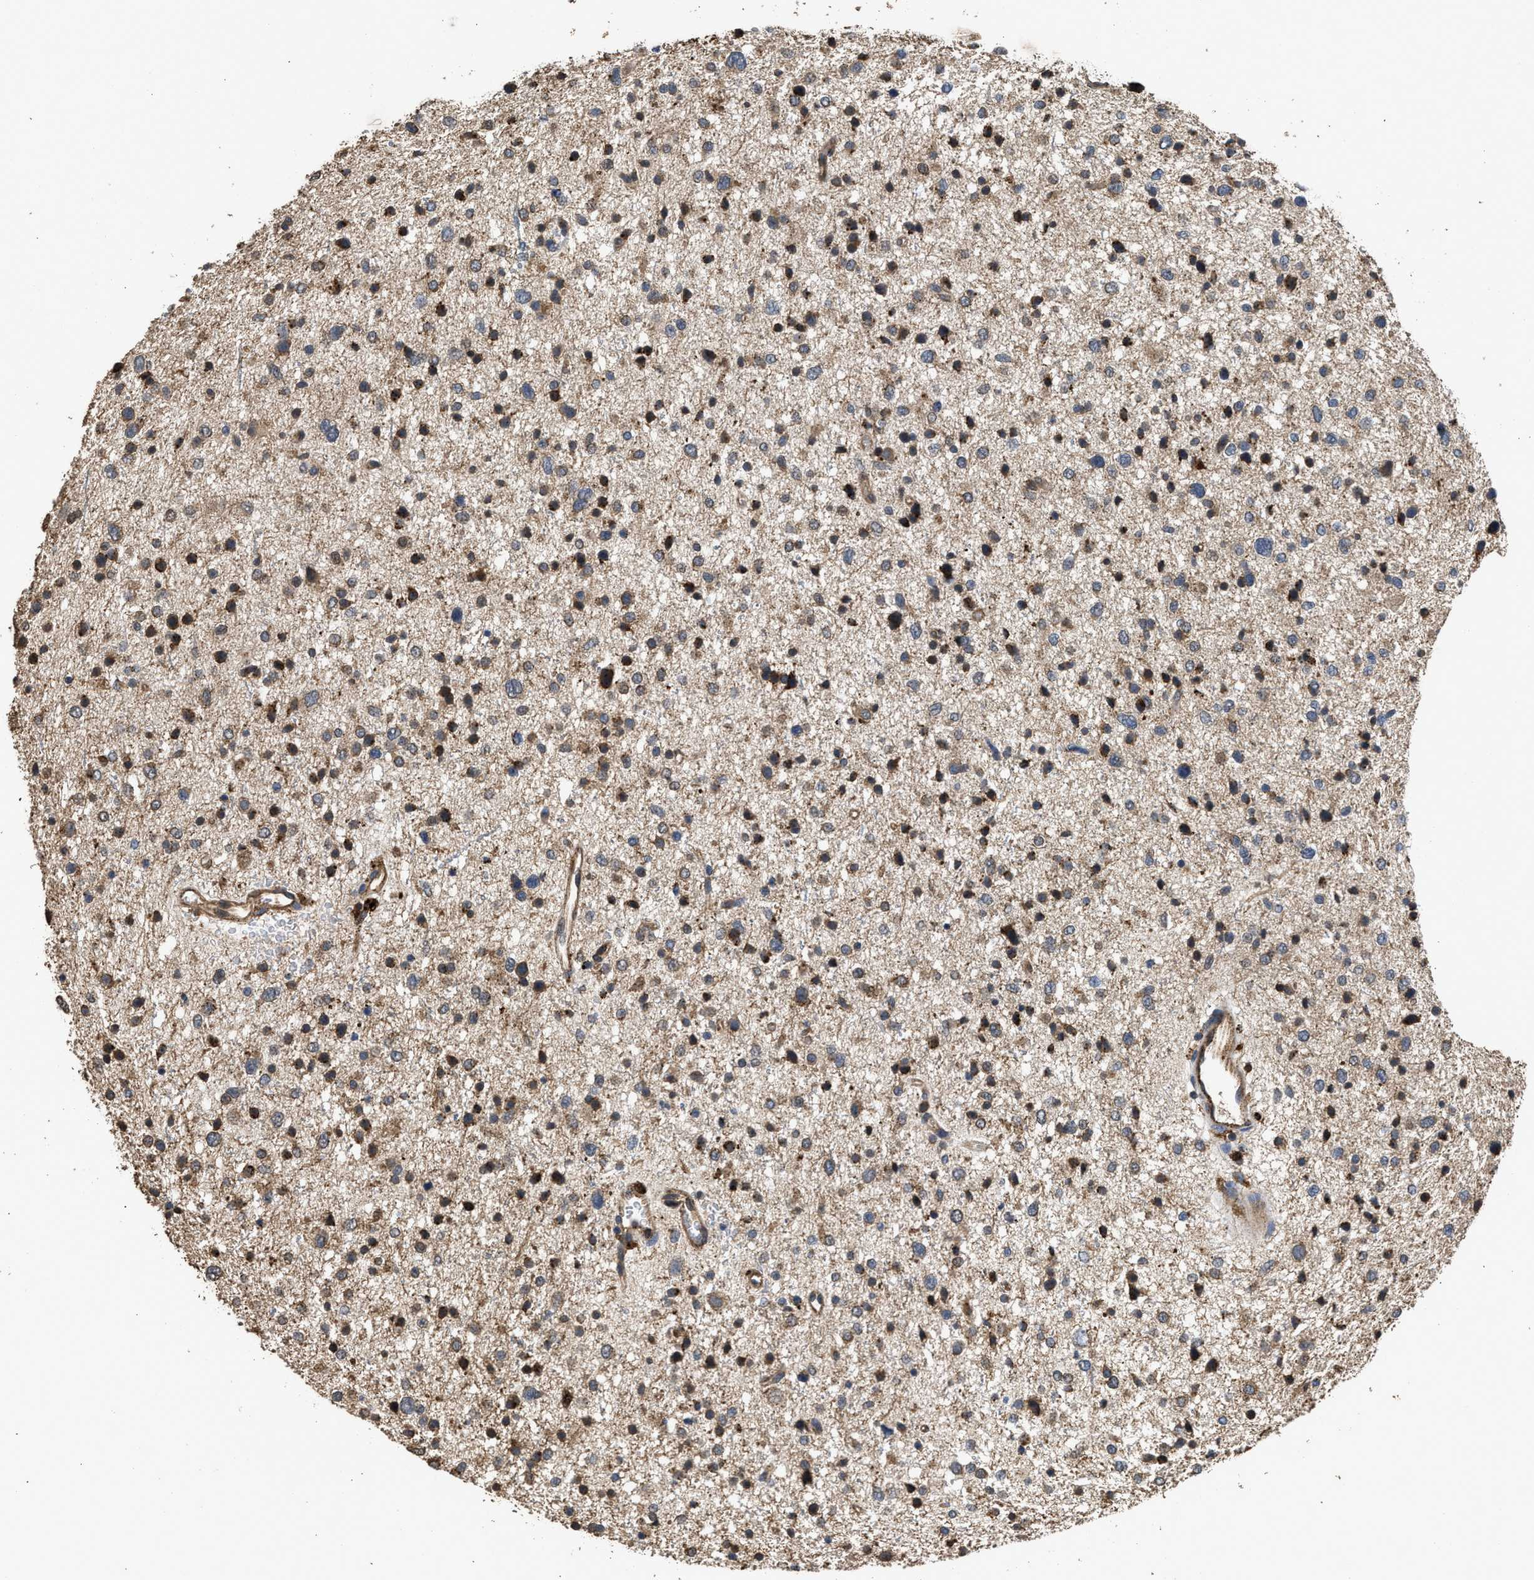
{"staining": {"intensity": "strong", "quantity": ">75%", "location": "cytoplasmic/membranous"}, "tissue": "glioma", "cell_type": "Tumor cells", "image_type": "cancer", "snomed": [{"axis": "morphology", "description": "Glioma, malignant, Low grade"}, {"axis": "topography", "description": "Brain"}], "caption": "This micrograph demonstrates IHC staining of malignant glioma (low-grade), with high strong cytoplasmic/membranous positivity in approximately >75% of tumor cells.", "gene": "CTSV", "patient": {"sex": "female", "age": 37}}